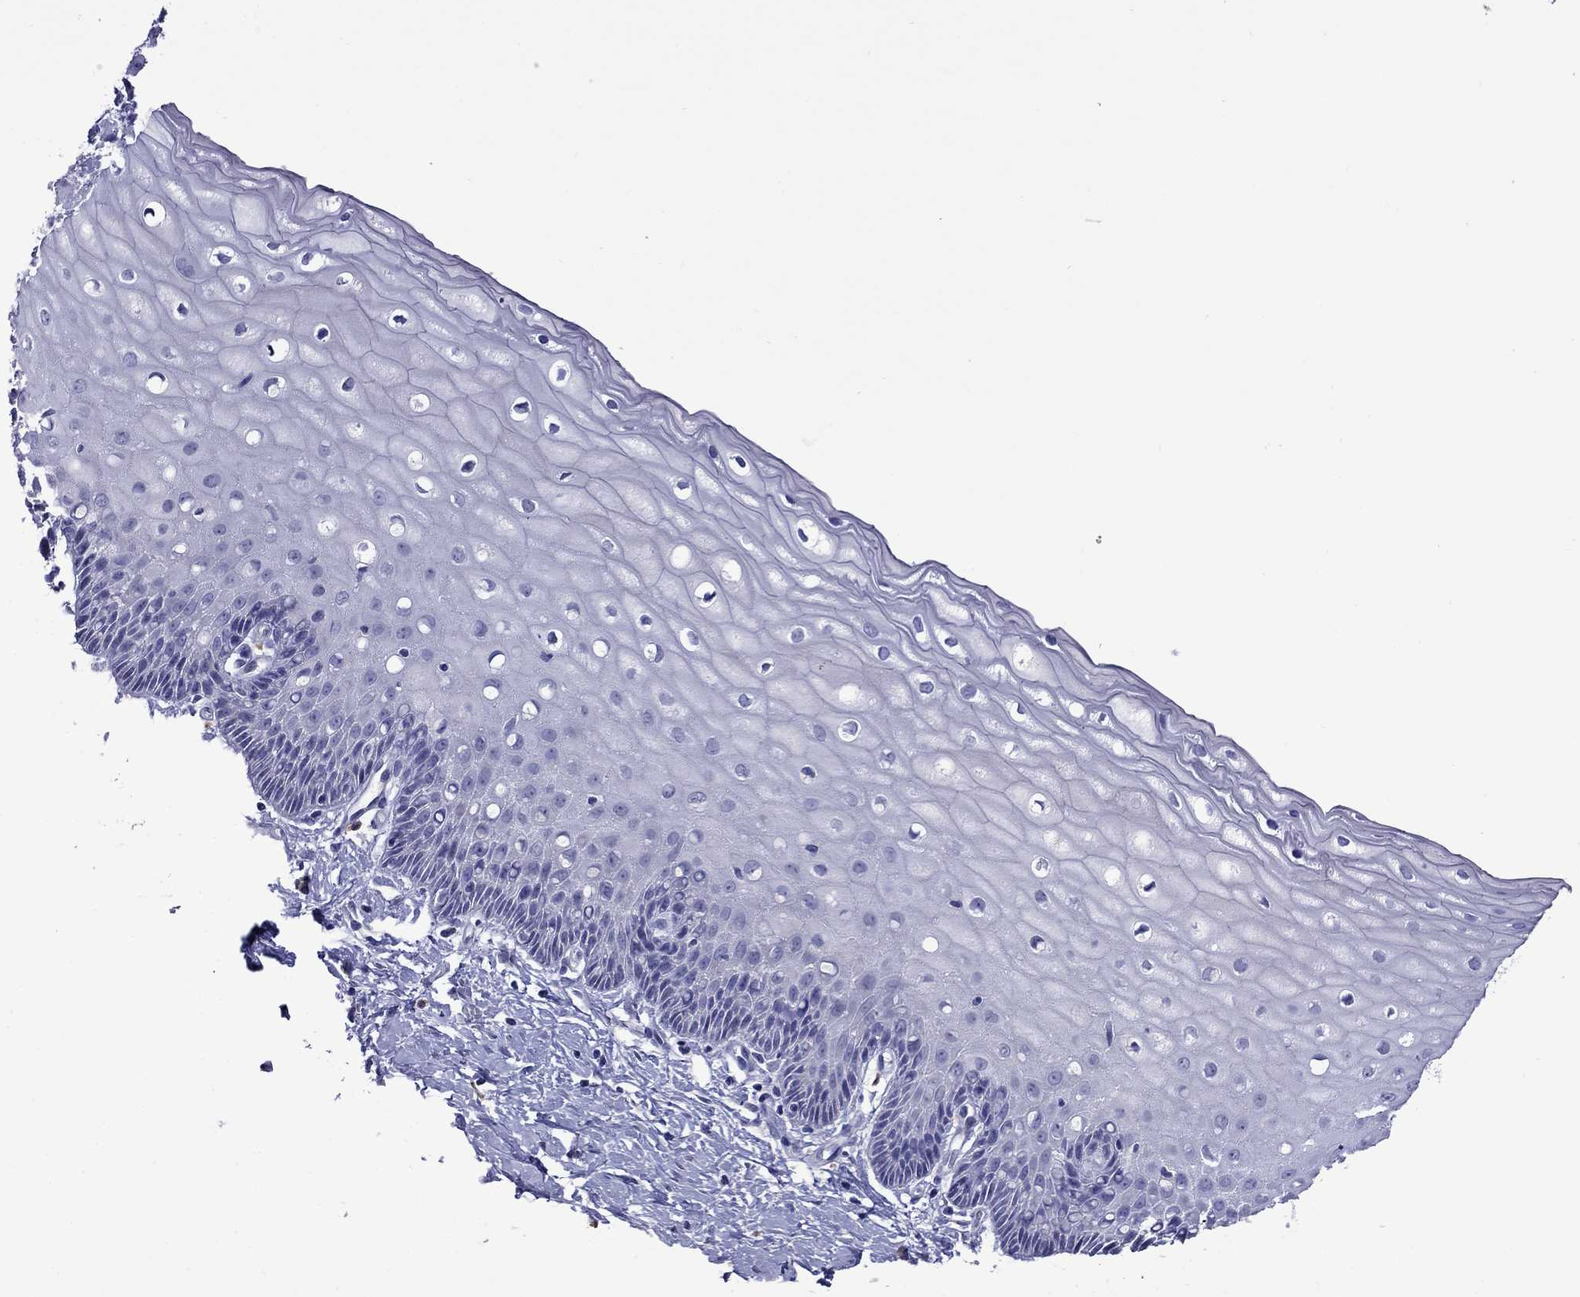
{"staining": {"intensity": "negative", "quantity": "none", "location": "none"}, "tissue": "cervix", "cell_type": "Glandular cells", "image_type": "normal", "snomed": [{"axis": "morphology", "description": "Normal tissue, NOS"}, {"axis": "topography", "description": "Cervix"}], "caption": "Glandular cells show no significant protein positivity in benign cervix. (Immunohistochemistry, brightfield microscopy, high magnification).", "gene": "STAR", "patient": {"sex": "female", "age": 37}}